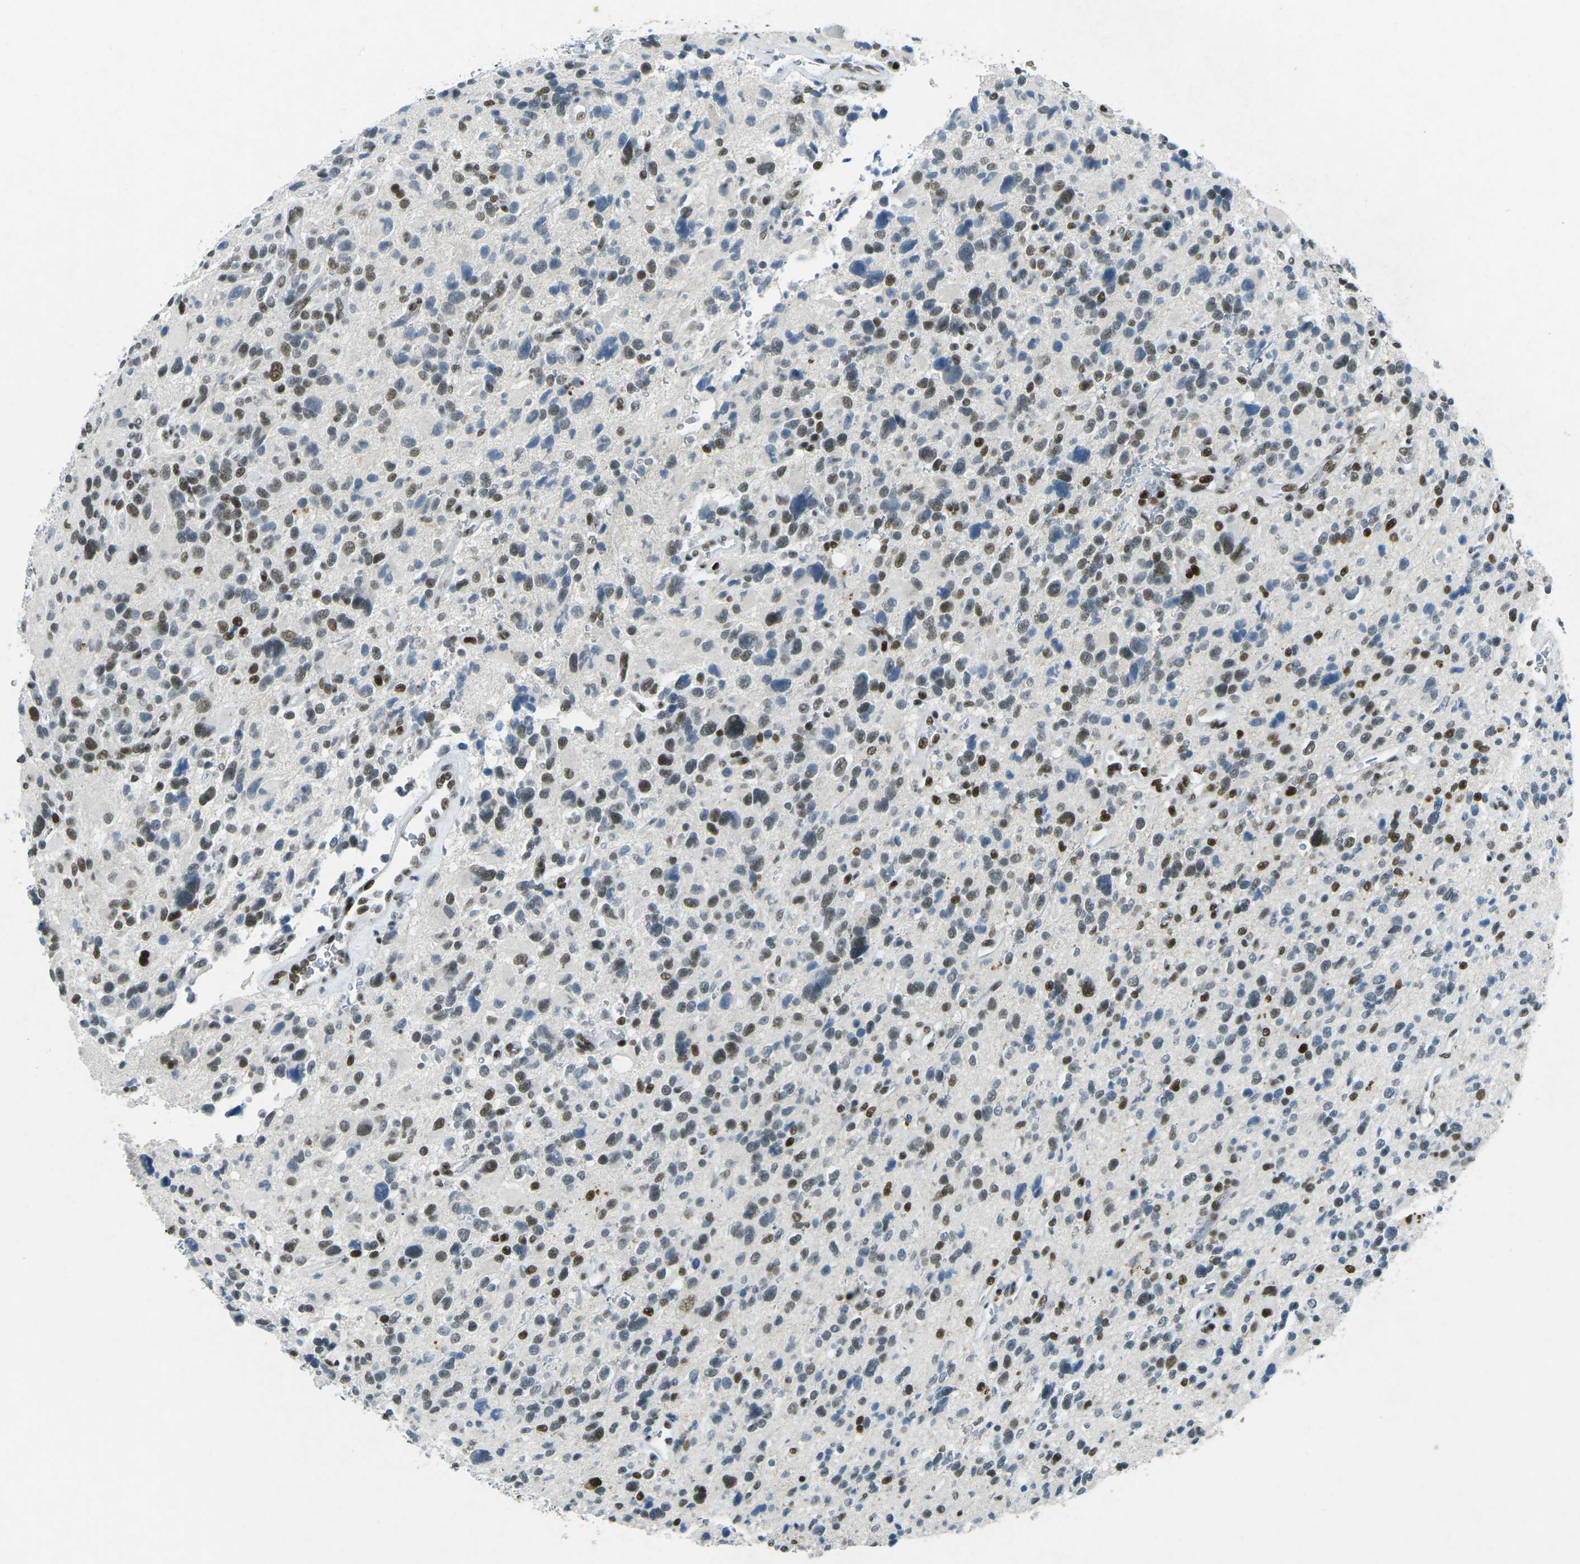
{"staining": {"intensity": "moderate", "quantity": ">75%", "location": "nuclear"}, "tissue": "glioma", "cell_type": "Tumor cells", "image_type": "cancer", "snomed": [{"axis": "morphology", "description": "Glioma, malignant, High grade"}, {"axis": "topography", "description": "Brain"}], "caption": "Approximately >75% of tumor cells in malignant glioma (high-grade) display moderate nuclear protein positivity as visualized by brown immunohistochemical staining.", "gene": "RB1", "patient": {"sex": "male", "age": 48}}